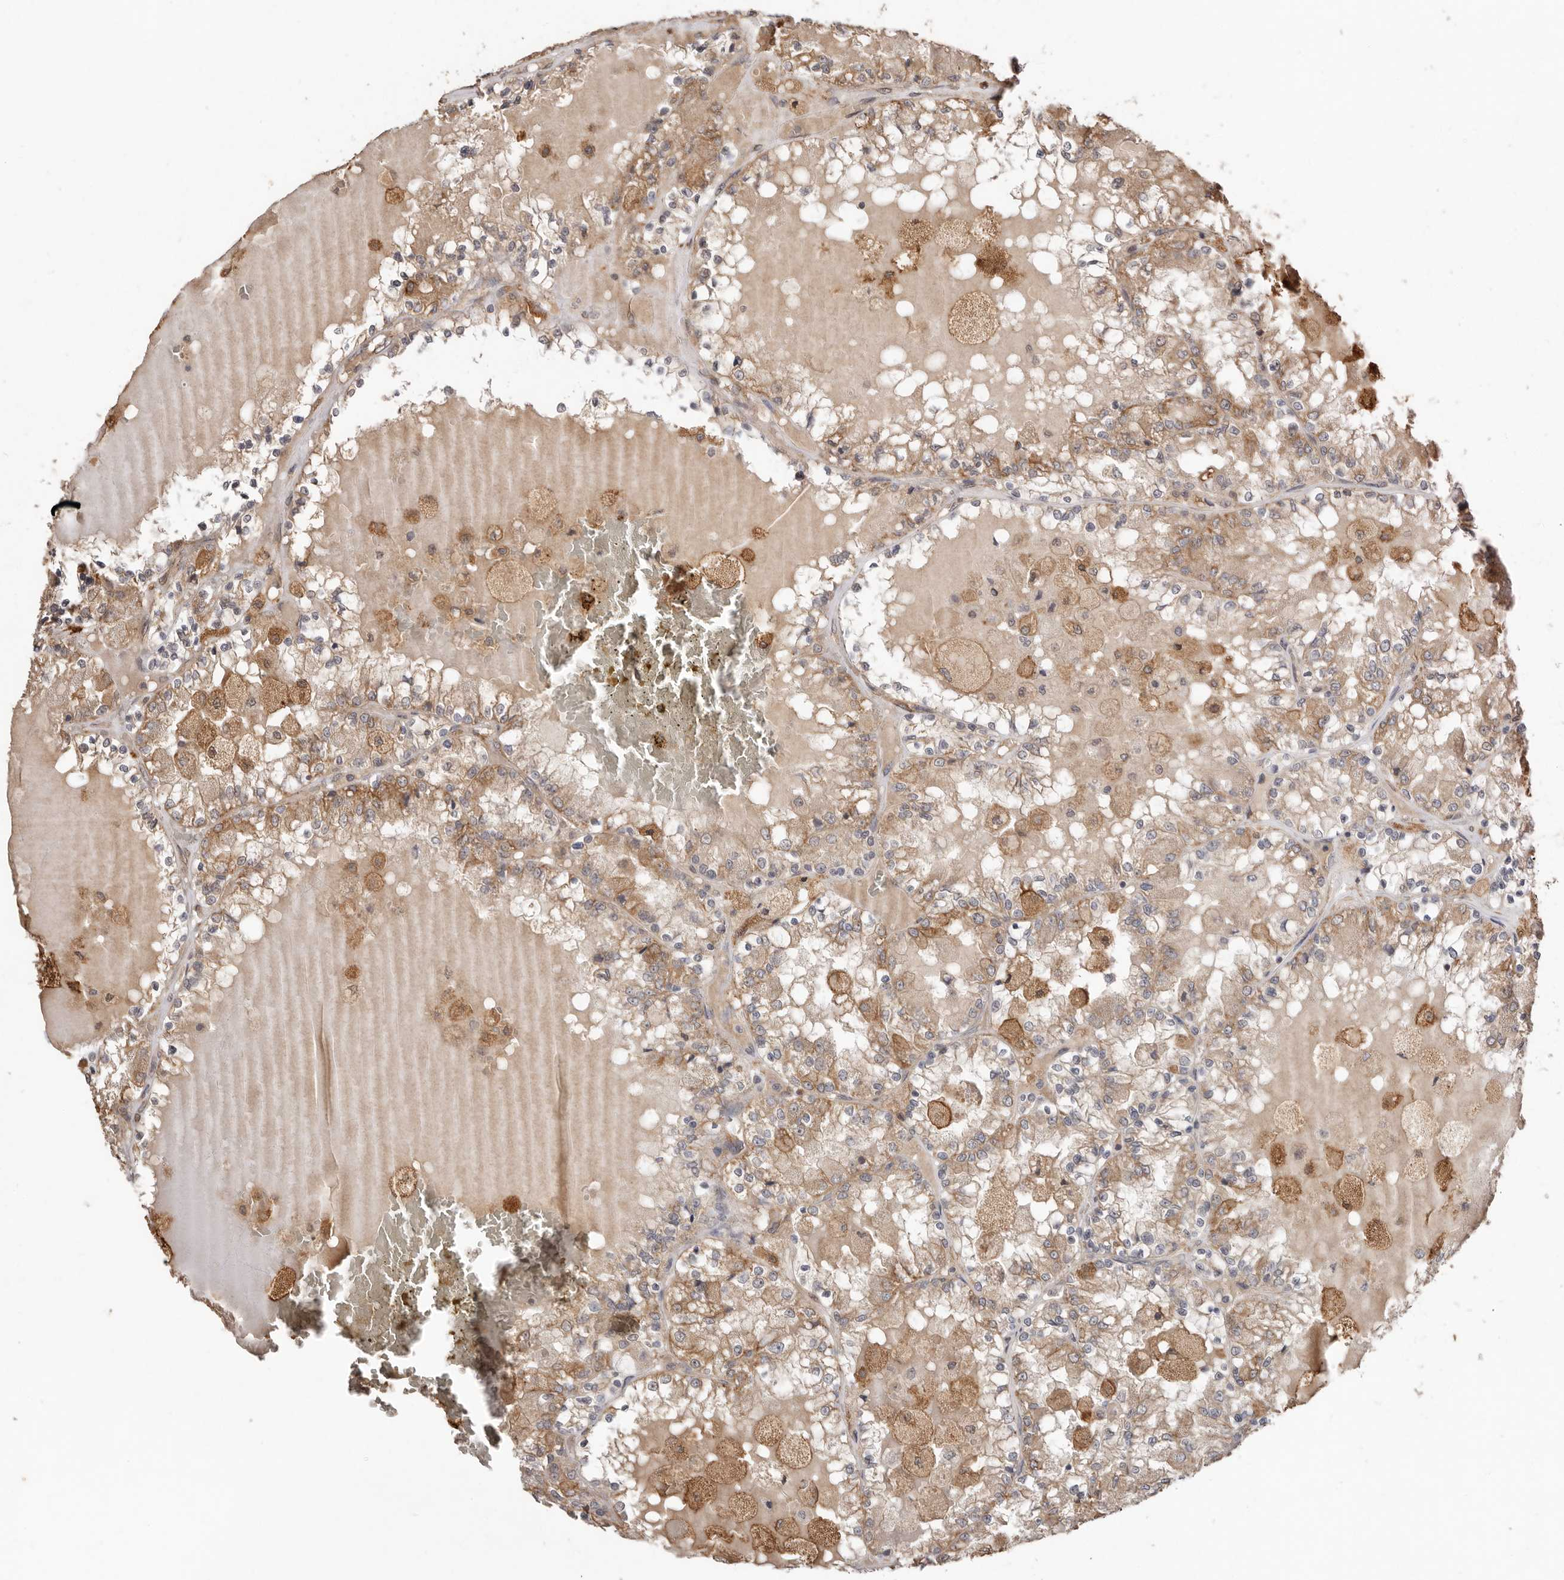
{"staining": {"intensity": "moderate", "quantity": ">75%", "location": "cytoplasmic/membranous"}, "tissue": "renal cancer", "cell_type": "Tumor cells", "image_type": "cancer", "snomed": [{"axis": "morphology", "description": "Adenocarcinoma, NOS"}, {"axis": "topography", "description": "Kidney"}], "caption": "An image of renal adenocarcinoma stained for a protein exhibits moderate cytoplasmic/membranous brown staining in tumor cells.", "gene": "RSPO2", "patient": {"sex": "female", "age": 56}}